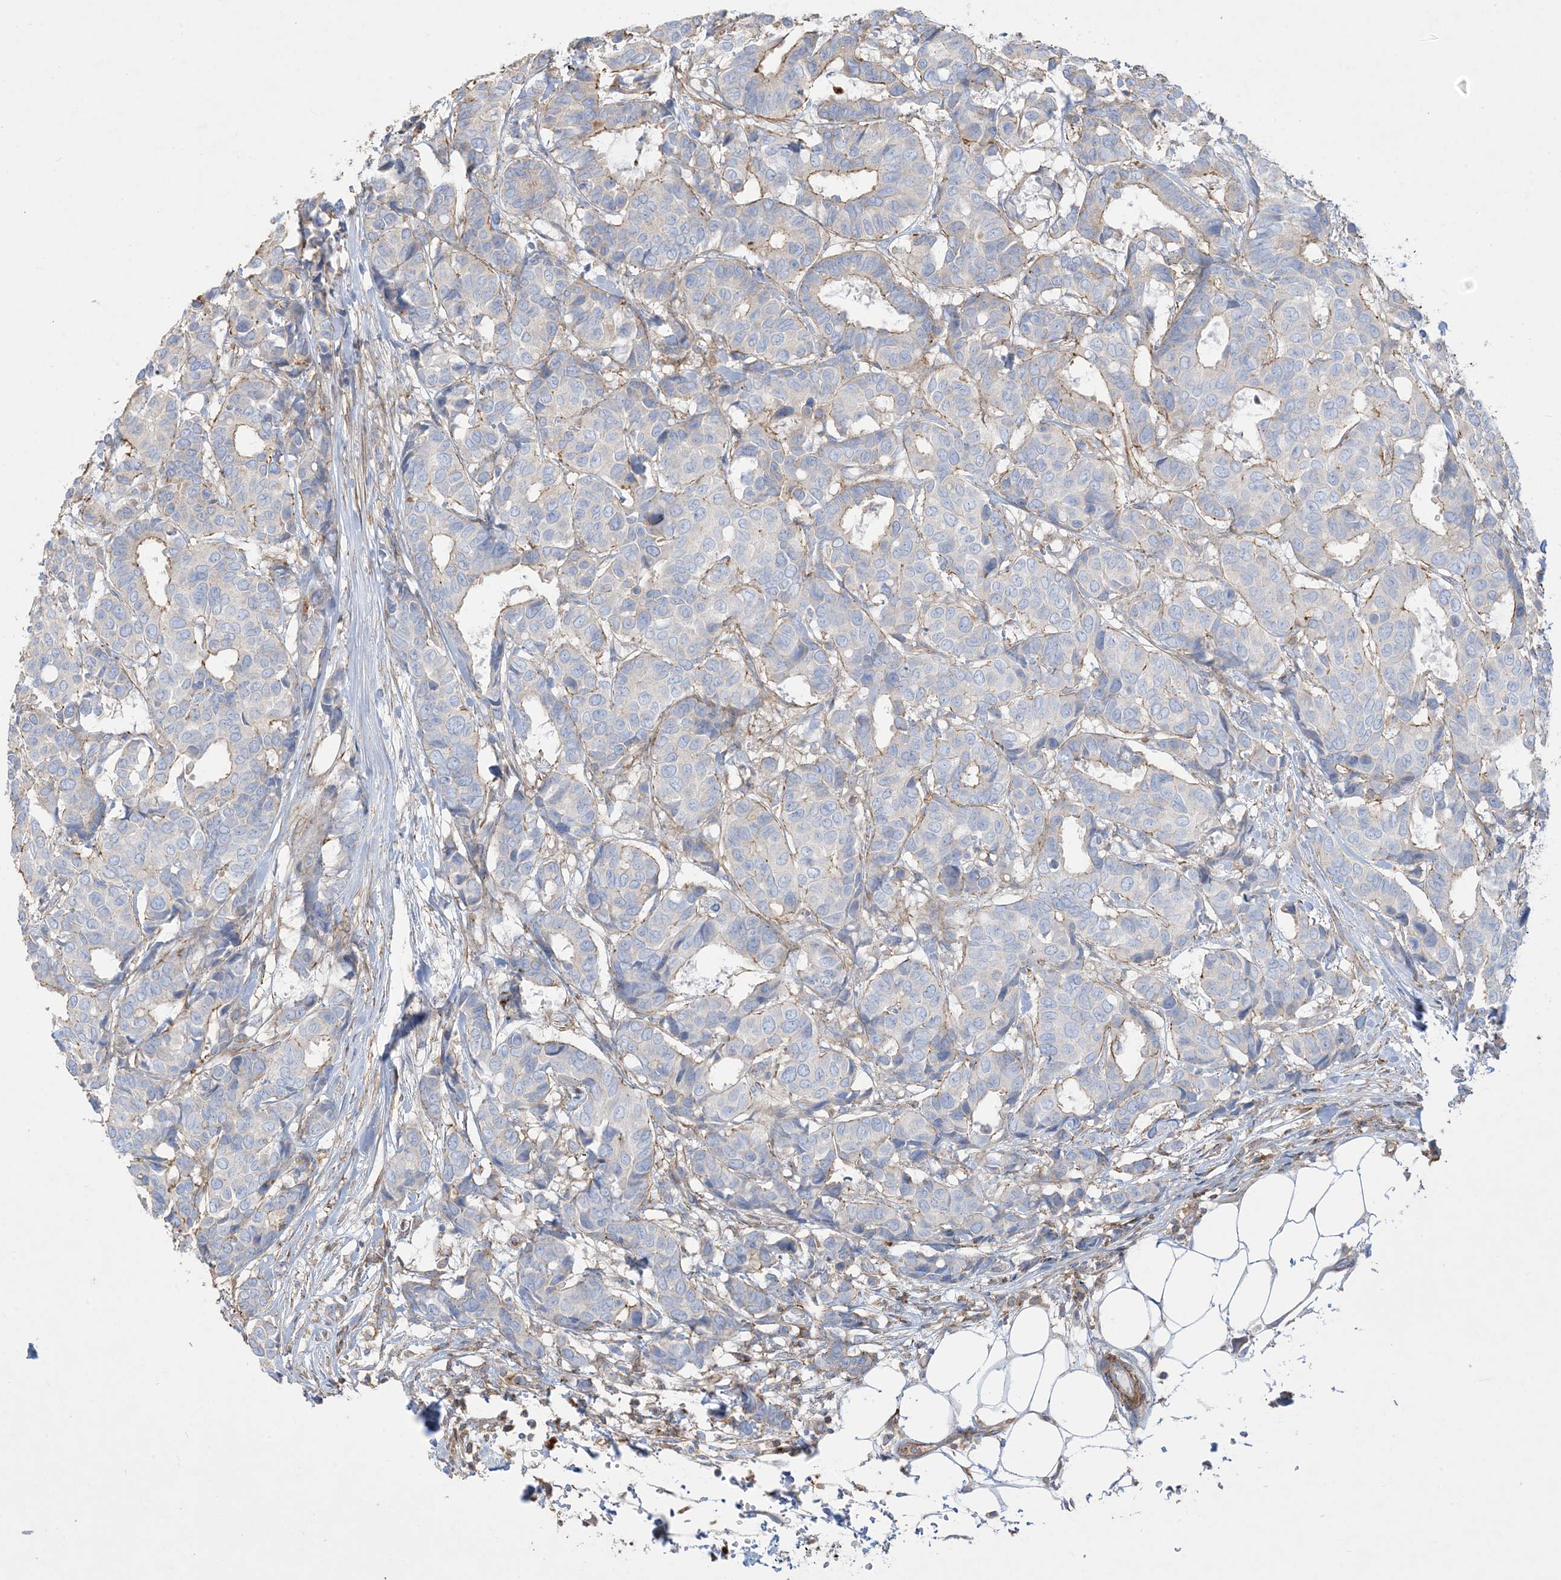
{"staining": {"intensity": "negative", "quantity": "none", "location": "none"}, "tissue": "breast cancer", "cell_type": "Tumor cells", "image_type": "cancer", "snomed": [{"axis": "morphology", "description": "Duct carcinoma"}, {"axis": "topography", "description": "Breast"}], "caption": "This is a photomicrograph of IHC staining of breast cancer, which shows no staining in tumor cells.", "gene": "GTF3C2", "patient": {"sex": "female", "age": 87}}